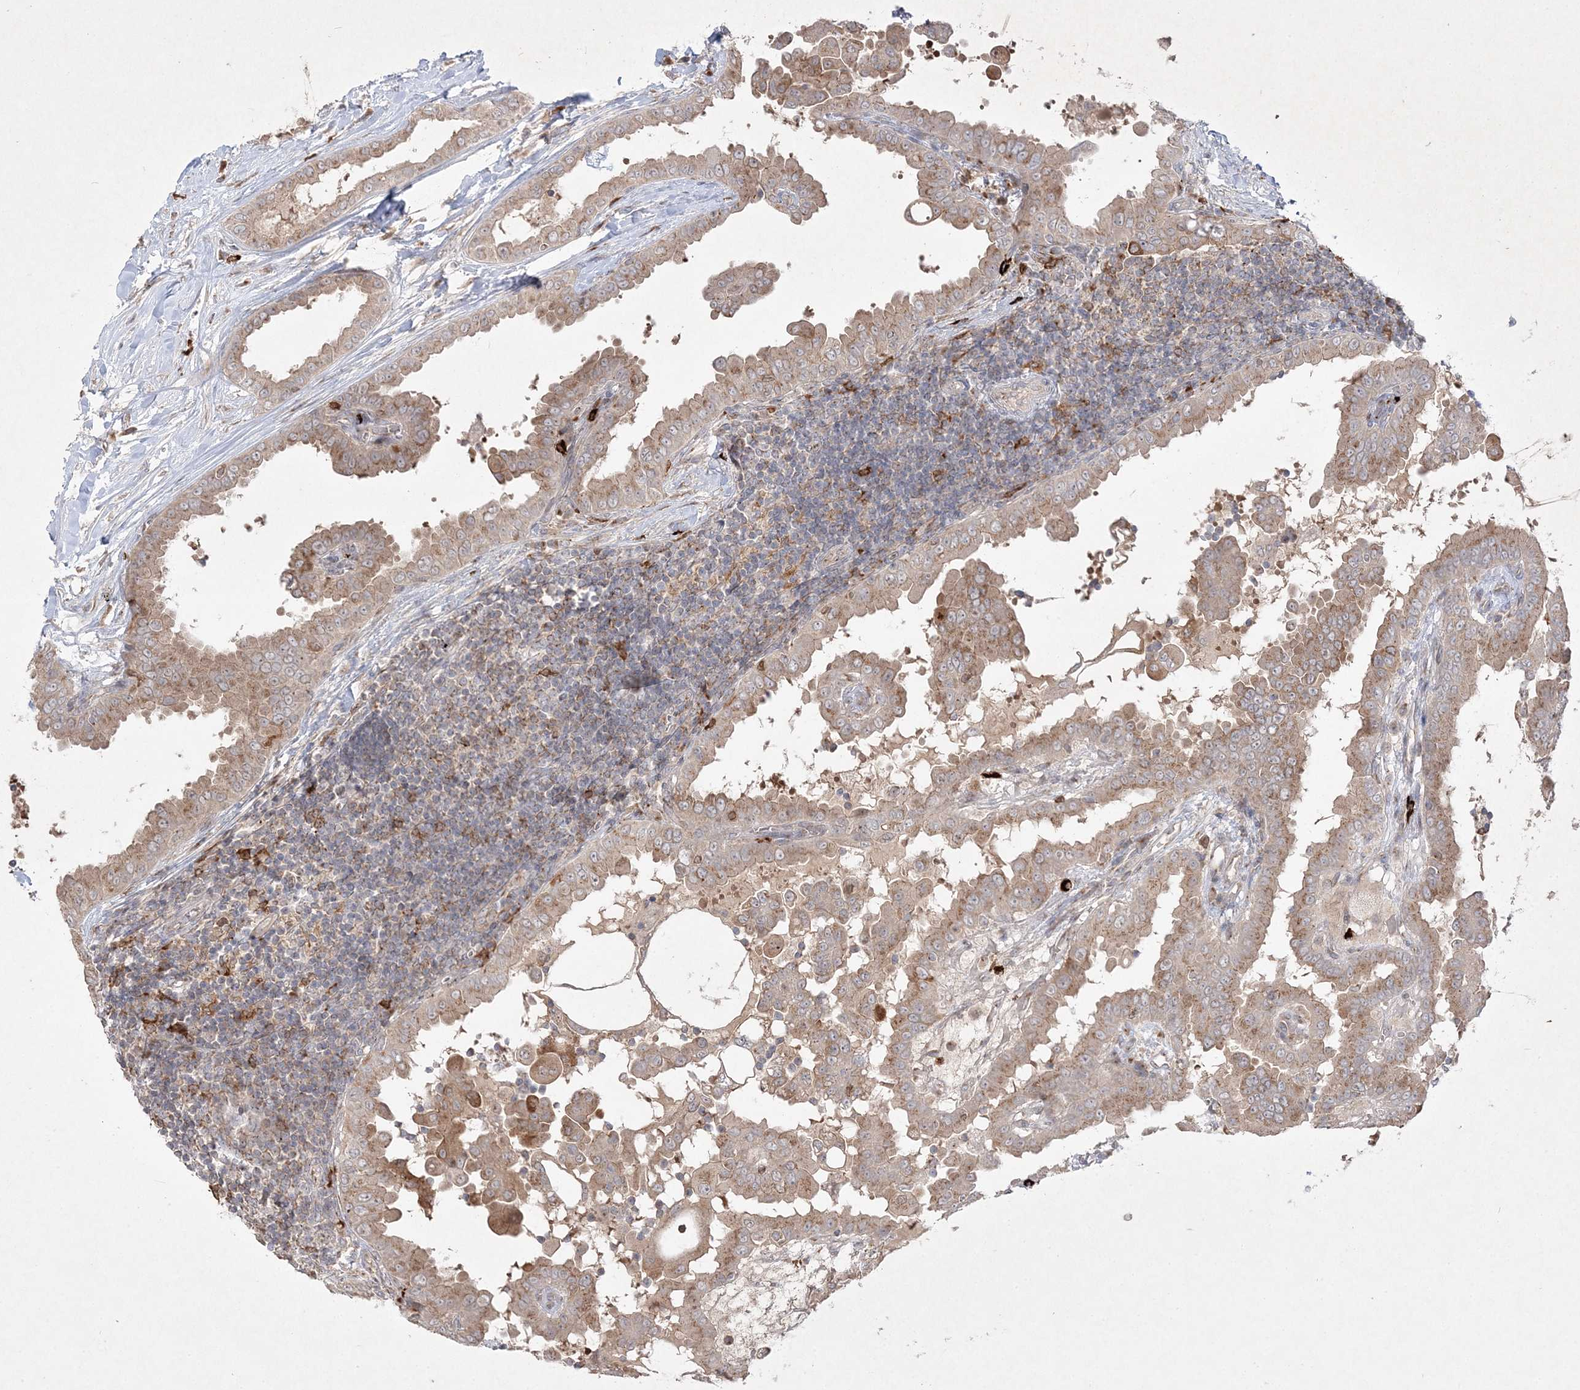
{"staining": {"intensity": "weak", "quantity": ">75%", "location": "cytoplasmic/membranous"}, "tissue": "thyroid cancer", "cell_type": "Tumor cells", "image_type": "cancer", "snomed": [{"axis": "morphology", "description": "Papillary adenocarcinoma, NOS"}, {"axis": "topography", "description": "Thyroid gland"}], "caption": "Immunohistochemical staining of human thyroid cancer (papillary adenocarcinoma) exhibits low levels of weak cytoplasmic/membranous expression in approximately >75% of tumor cells. The staining was performed using DAB (3,3'-diaminobenzidine), with brown indicating positive protein expression. Nuclei are stained blue with hematoxylin.", "gene": "CLNK", "patient": {"sex": "male", "age": 33}}